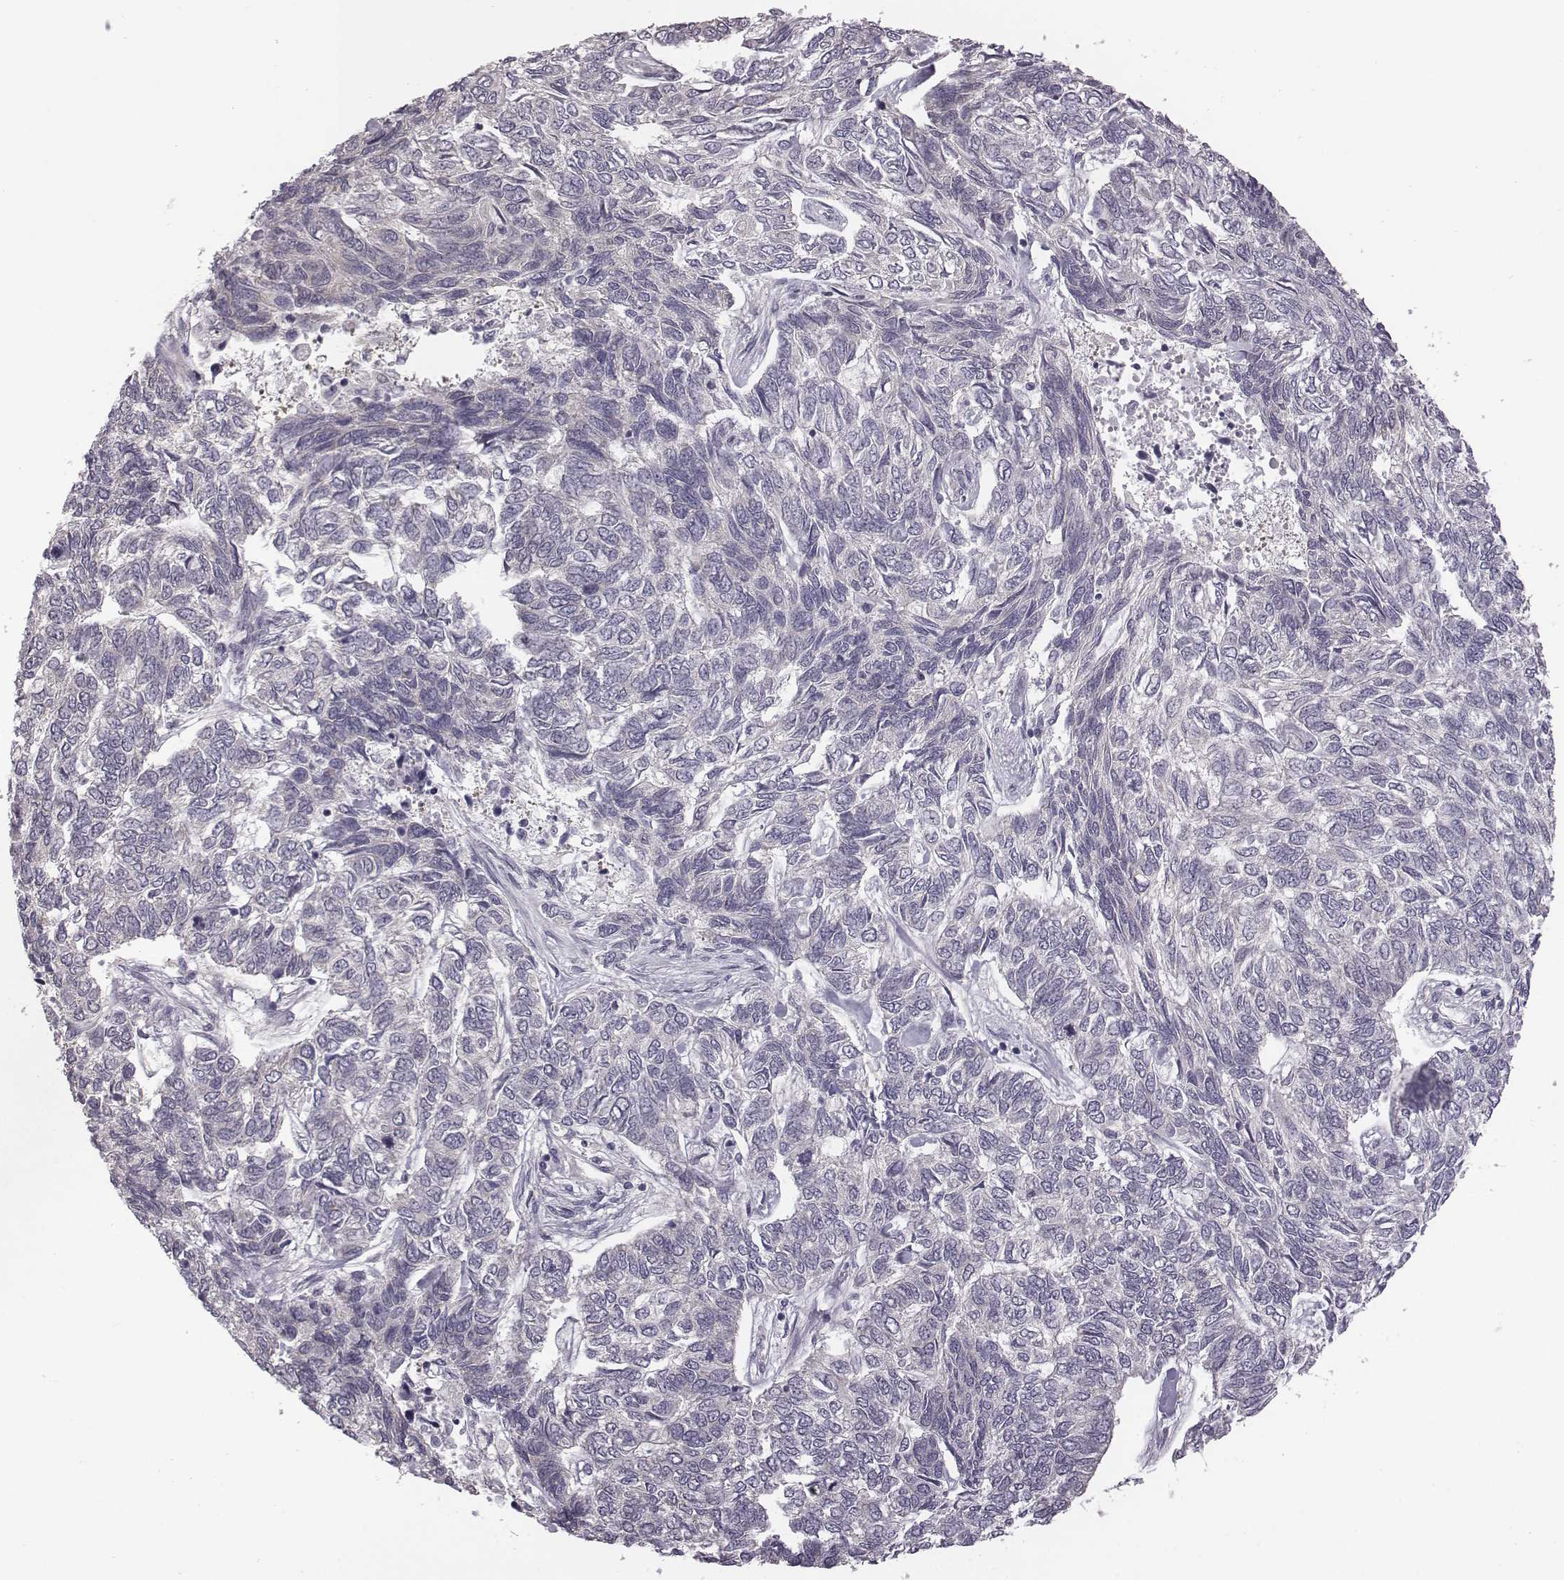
{"staining": {"intensity": "negative", "quantity": "none", "location": "none"}, "tissue": "skin cancer", "cell_type": "Tumor cells", "image_type": "cancer", "snomed": [{"axis": "morphology", "description": "Basal cell carcinoma"}, {"axis": "topography", "description": "Skin"}], "caption": "High power microscopy image of an immunohistochemistry (IHC) image of basal cell carcinoma (skin), revealing no significant staining in tumor cells.", "gene": "BICDL1", "patient": {"sex": "female", "age": 65}}